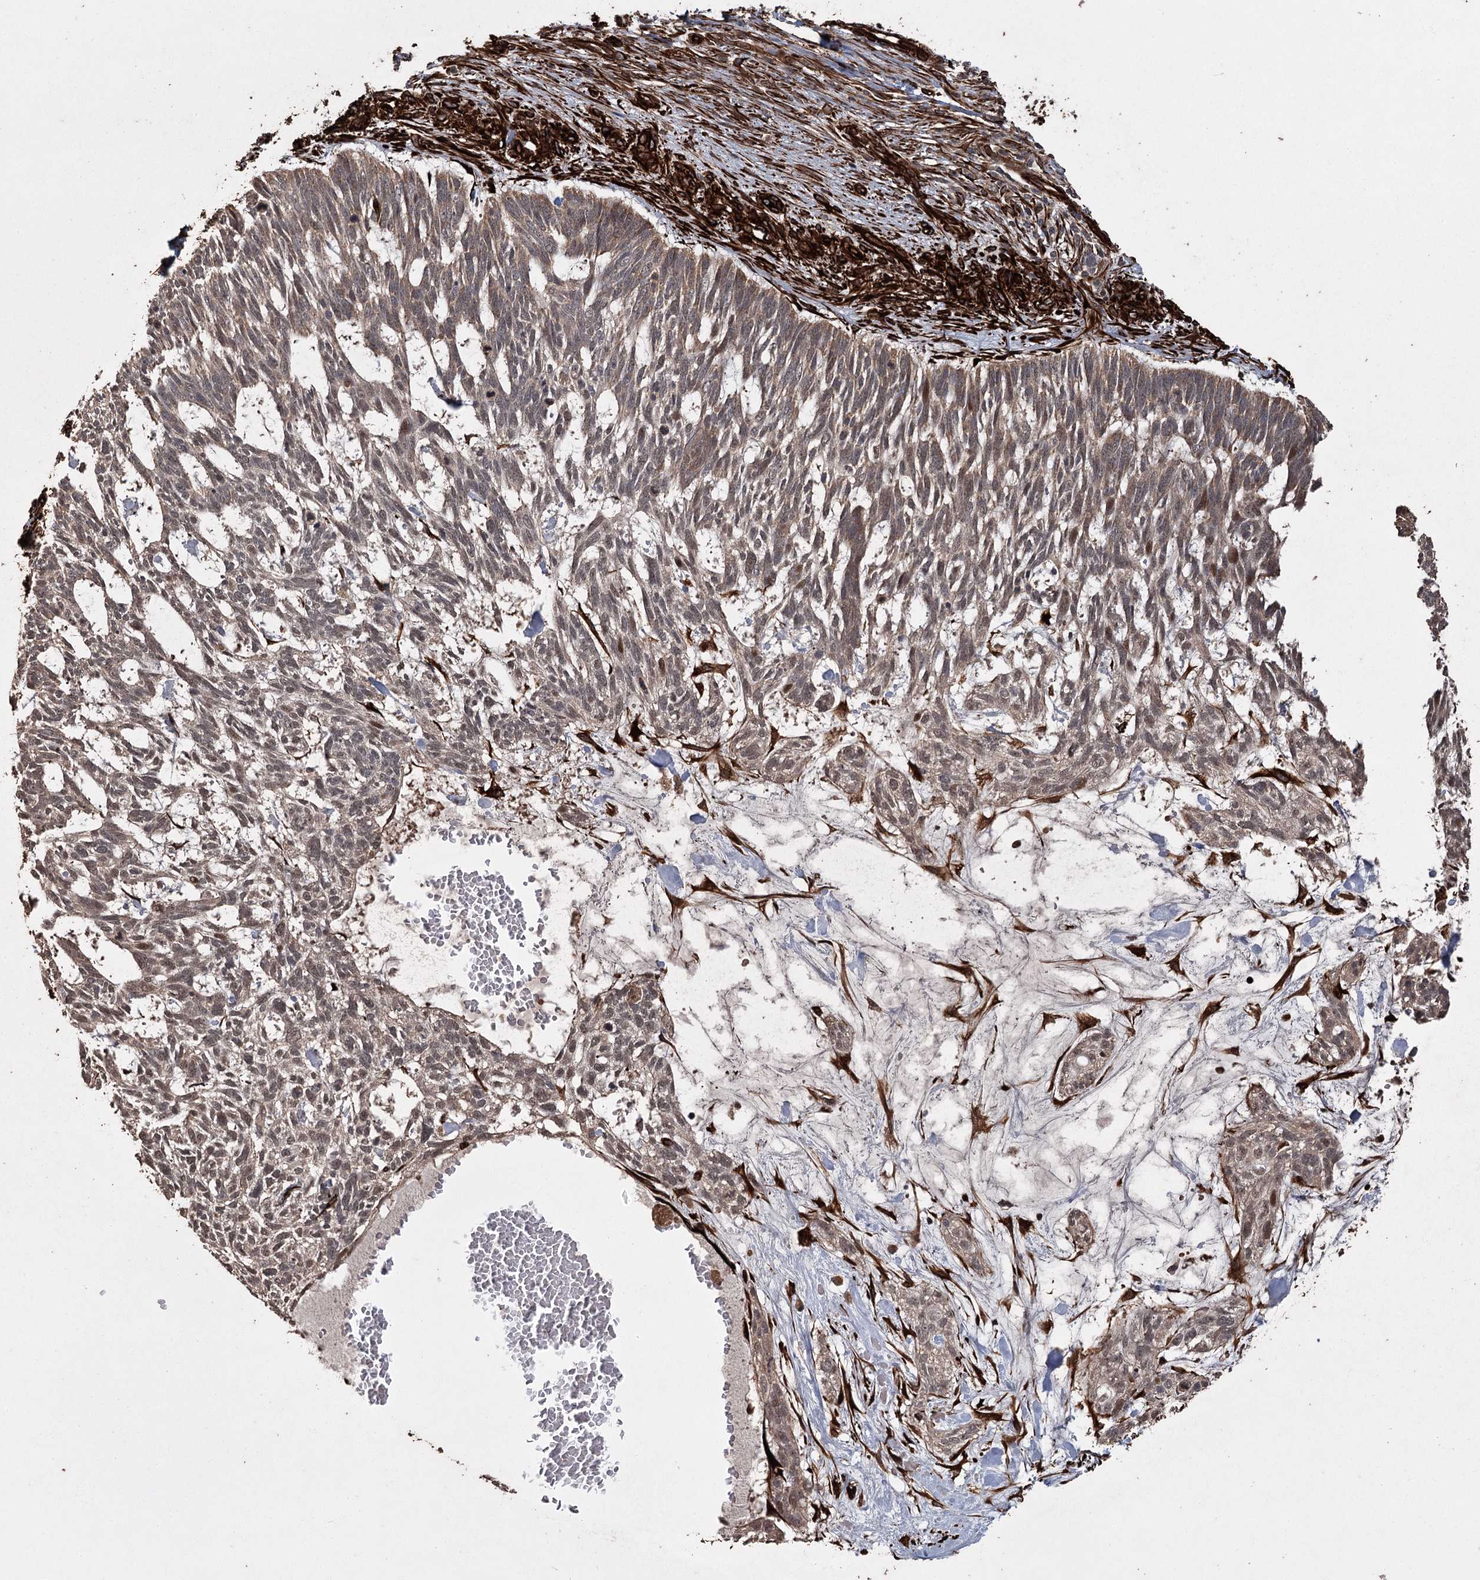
{"staining": {"intensity": "weak", "quantity": ">75%", "location": "cytoplasmic/membranous"}, "tissue": "skin cancer", "cell_type": "Tumor cells", "image_type": "cancer", "snomed": [{"axis": "morphology", "description": "Basal cell carcinoma"}, {"axis": "topography", "description": "Skin"}], "caption": "DAB immunohistochemical staining of human basal cell carcinoma (skin) displays weak cytoplasmic/membranous protein positivity in about >75% of tumor cells.", "gene": "RPAP3", "patient": {"sex": "male", "age": 88}}